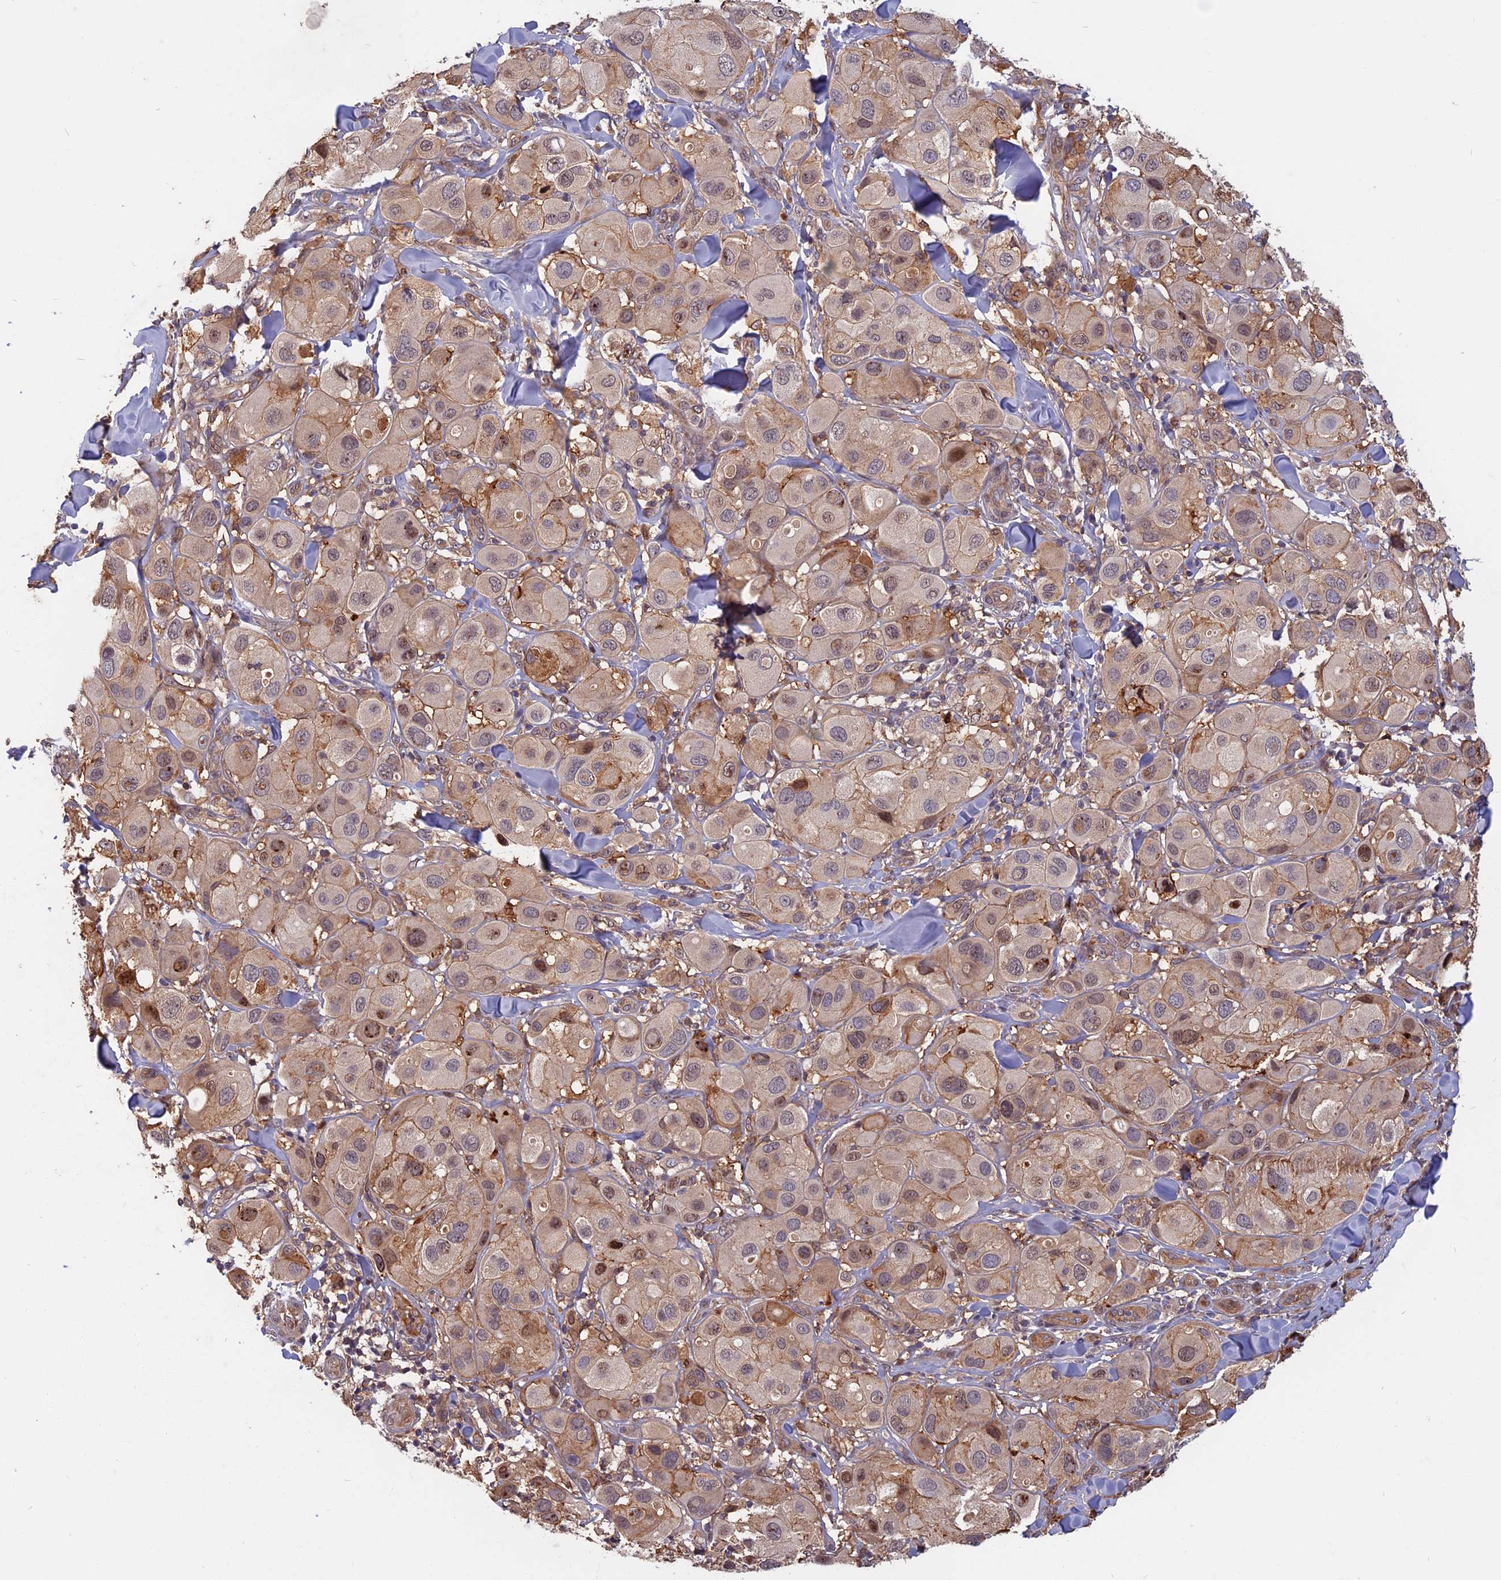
{"staining": {"intensity": "weak", "quantity": "<25%", "location": "cytoplasmic/membranous,nuclear"}, "tissue": "melanoma", "cell_type": "Tumor cells", "image_type": "cancer", "snomed": [{"axis": "morphology", "description": "Malignant melanoma, Metastatic site"}, {"axis": "topography", "description": "Skin"}], "caption": "This is an immunohistochemistry (IHC) histopathology image of human melanoma. There is no positivity in tumor cells.", "gene": "SPG11", "patient": {"sex": "male", "age": 41}}